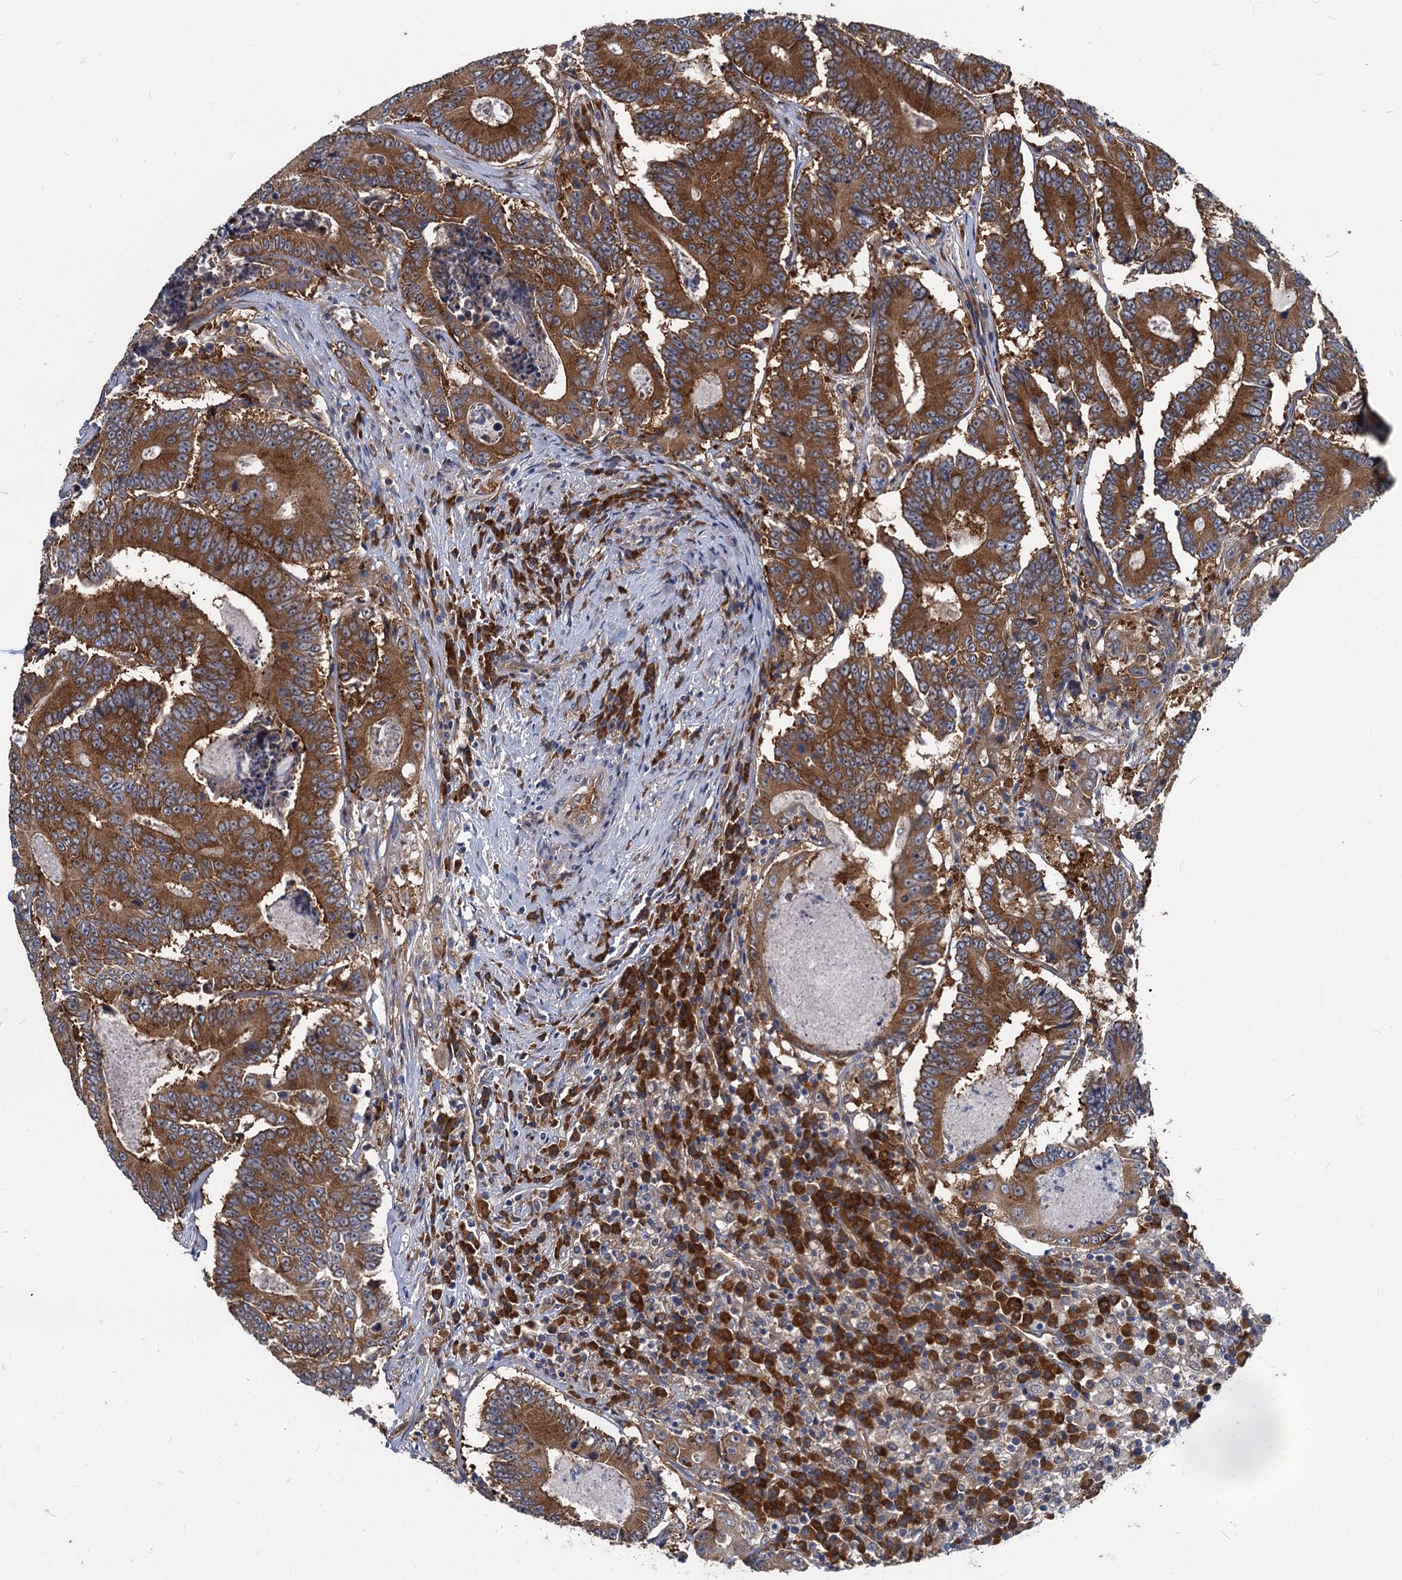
{"staining": {"intensity": "strong", "quantity": ">75%", "location": "cytoplasmic/membranous"}, "tissue": "colorectal cancer", "cell_type": "Tumor cells", "image_type": "cancer", "snomed": [{"axis": "morphology", "description": "Adenocarcinoma, NOS"}, {"axis": "topography", "description": "Colon"}], "caption": "Colorectal cancer stained for a protein exhibits strong cytoplasmic/membranous positivity in tumor cells. (Brightfield microscopy of DAB IHC at high magnification).", "gene": "EIF2B2", "patient": {"sex": "male", "age": 83}}